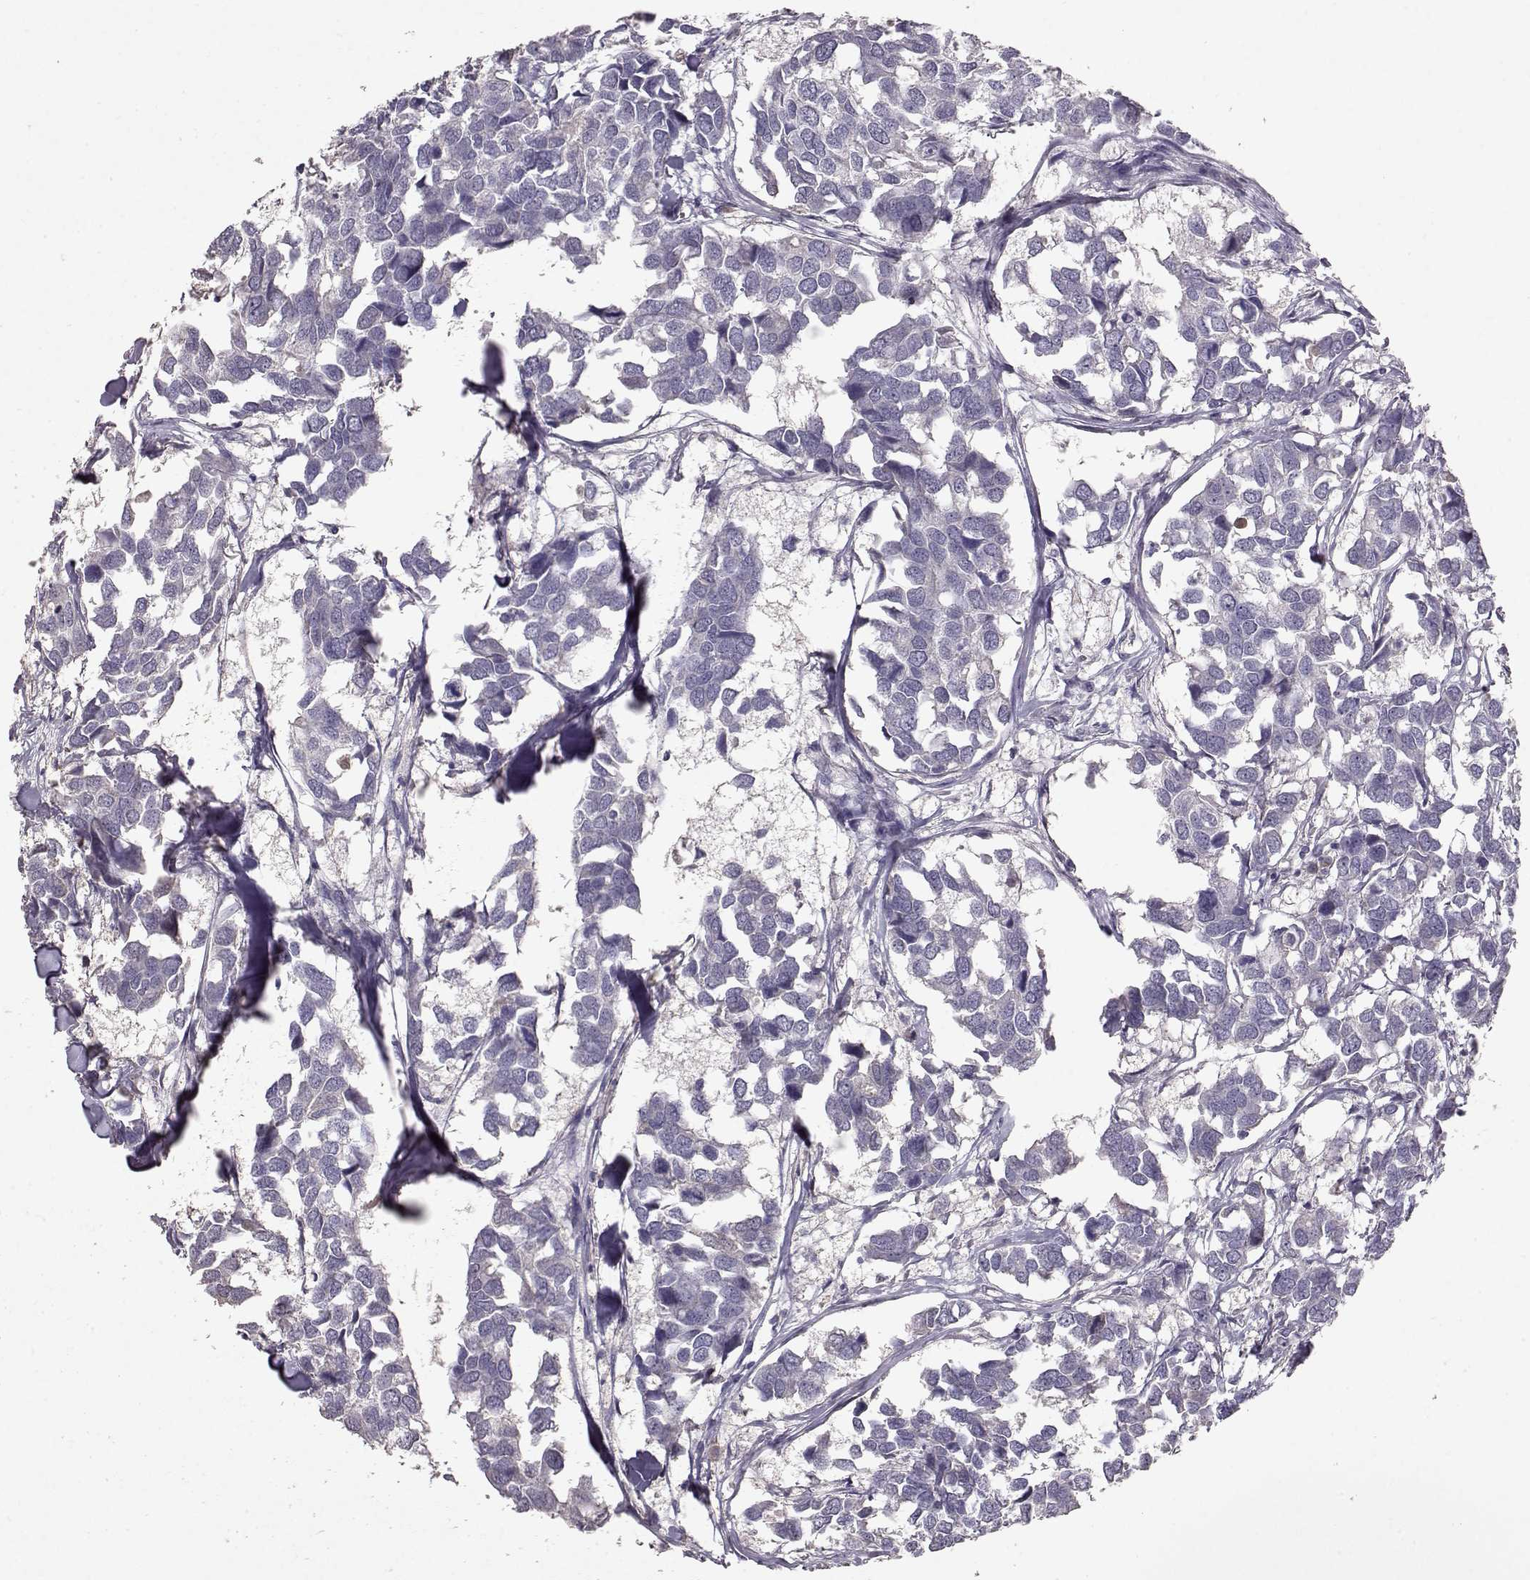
{"staining": {"intensity": "negative", "quantity": "none", "location": "none"}, "tissue": "breast cancer", "cell_type": "Tumor cells", "image_type": "cancer", "snomed": [{"axis": "morphology", "description": "Duct carcinoma"}, {"axis": "topography", "description": "Breast"}], "caption": "This is an immunohistochemistry micrograph of human breast infiltrating ductal carcinoma. There is no positivity in tumor cells.", "gene": "PMCH", "patient": {"sex": "female", "age": 83}}